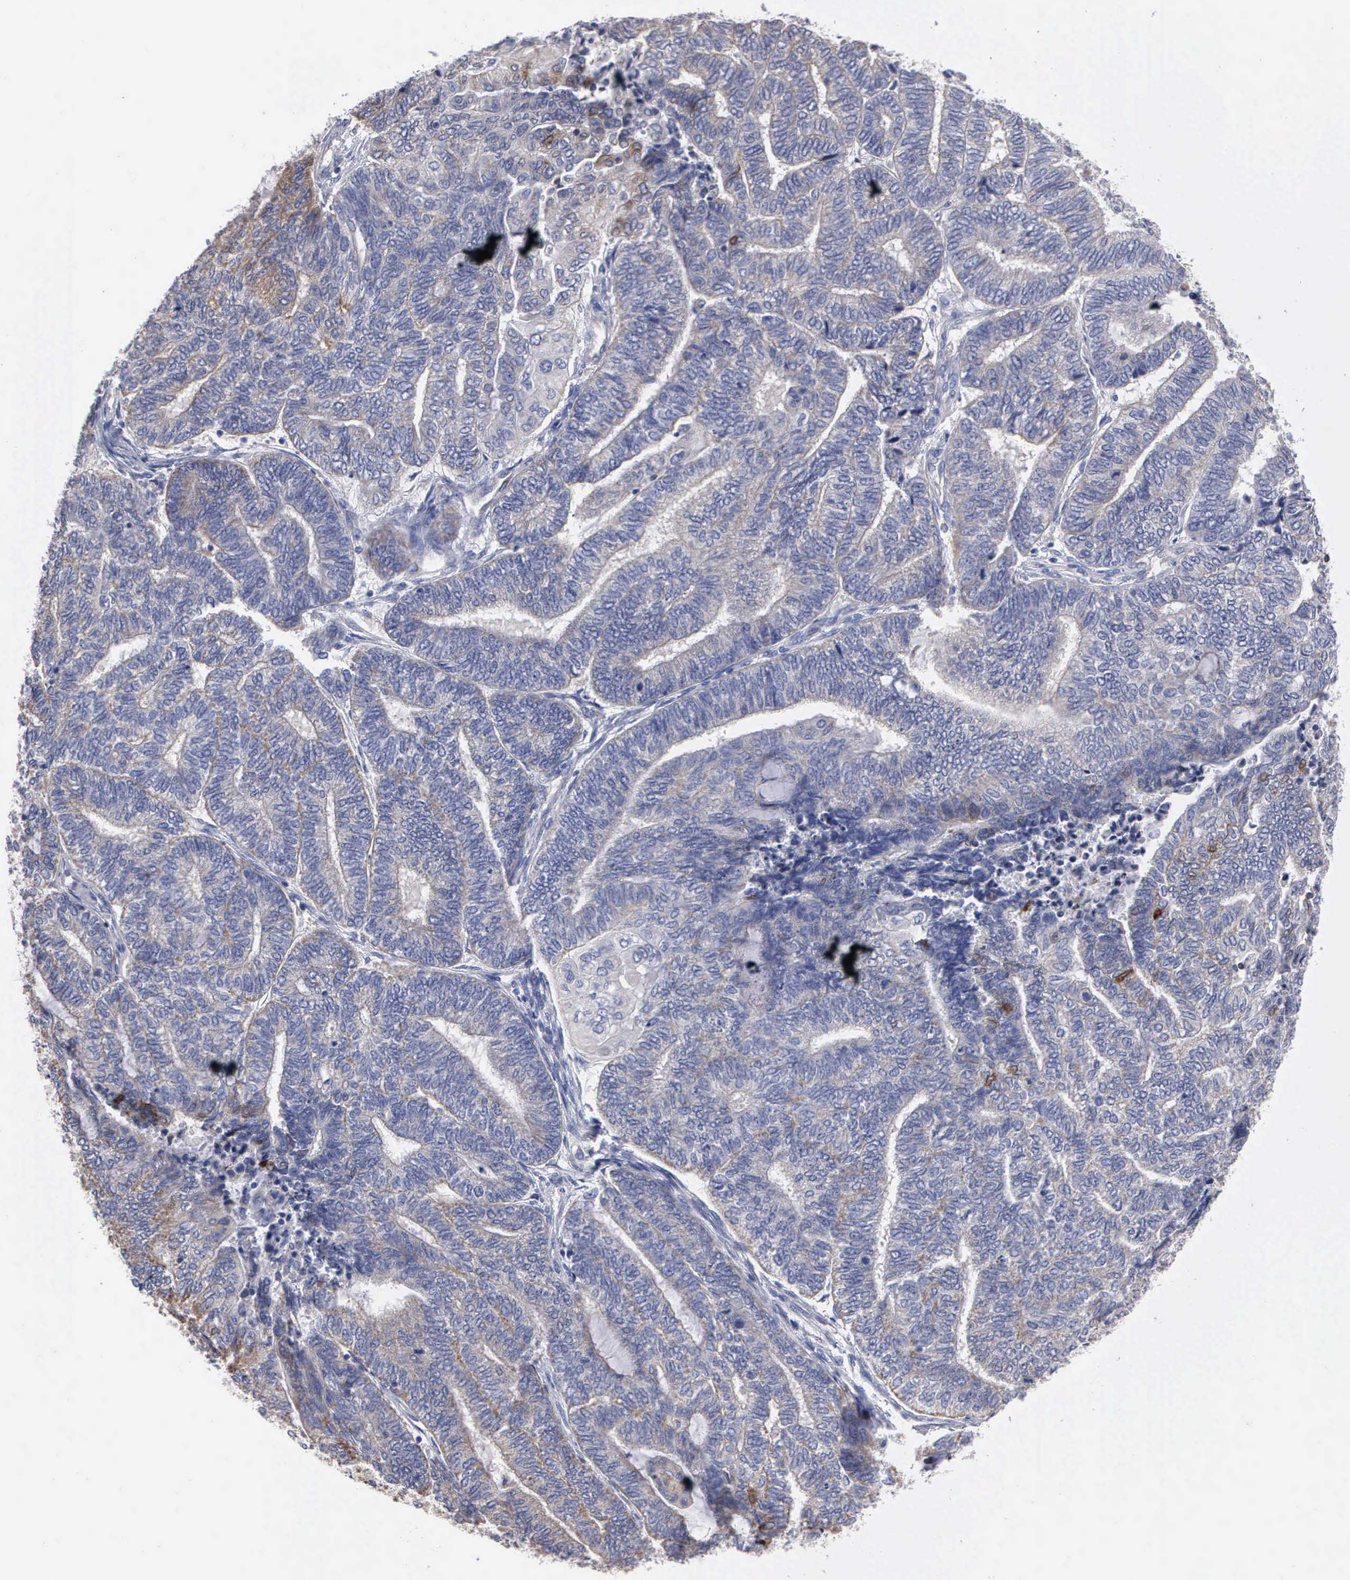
{"staining": {"intensity": "negative", "quantity": "none", "location": "none"}, "tissue": "endometrial cancer", "cell_type": "Tumor cells", "image_type": "cancer", "snomed": [{"axis": "morphology", "description": "Adenocarcinoma, NOS"}, {"axis": "topography", "description": "Uterus"}, {"axis": "topography", "description": "Endometrium"}], "caption": "An image of endometrial cancer (adenocarcinoma) stained for a protein exhibits no brown staining in tumor cells.", "gene": "PTGS2", "patient": {"sex": "female", "age": 70}}